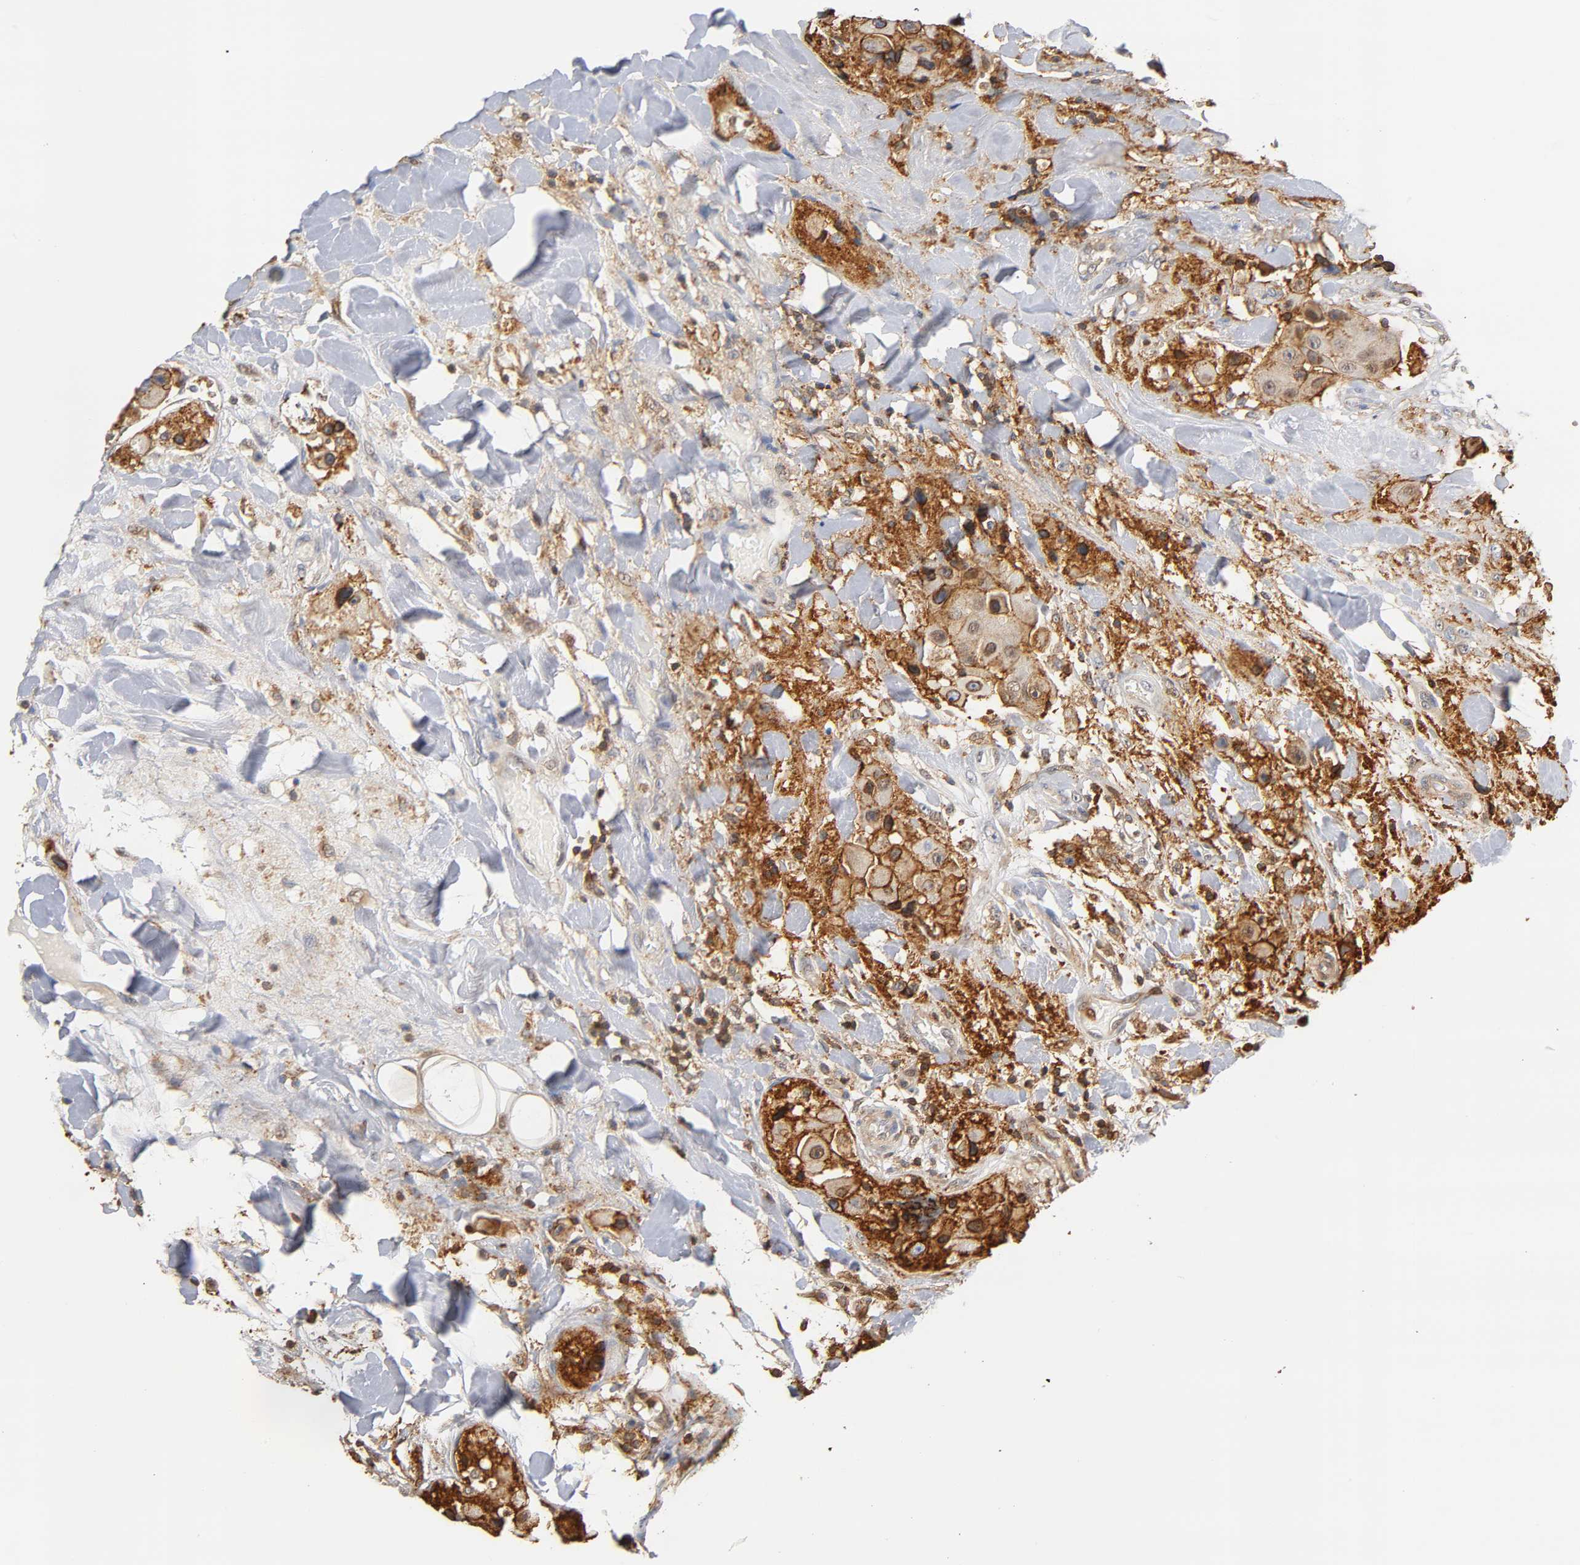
{"staining": {"intensity": "moderate", "quantity": ">75%", "location": "cytoplasmic/membranous,nuclear"}, "tissue": "head and neck cancer", "cell_type": "Tumor cells", "image_type": "cancer", "snomed": [{"axis": "morphology", "description": "Normal tissue, NOS"}, {"axis": "morphology", "description": "Adenocarcinoma, NOS"}, {"axis": "topography", "description": "Salivary gland"}, {"axis": "topography", "description": "Head-Neck"}], "caption": "About >75% of tumor cells in human head and neck cancer (adenocarcinoma) demonstrate moderate cytoplasmic/membranous and nuclear protein expression as visualized by brown immunohistochemical staining.", "gene": "ANXA11", "patient": {"sex": "male", "age": 80}}